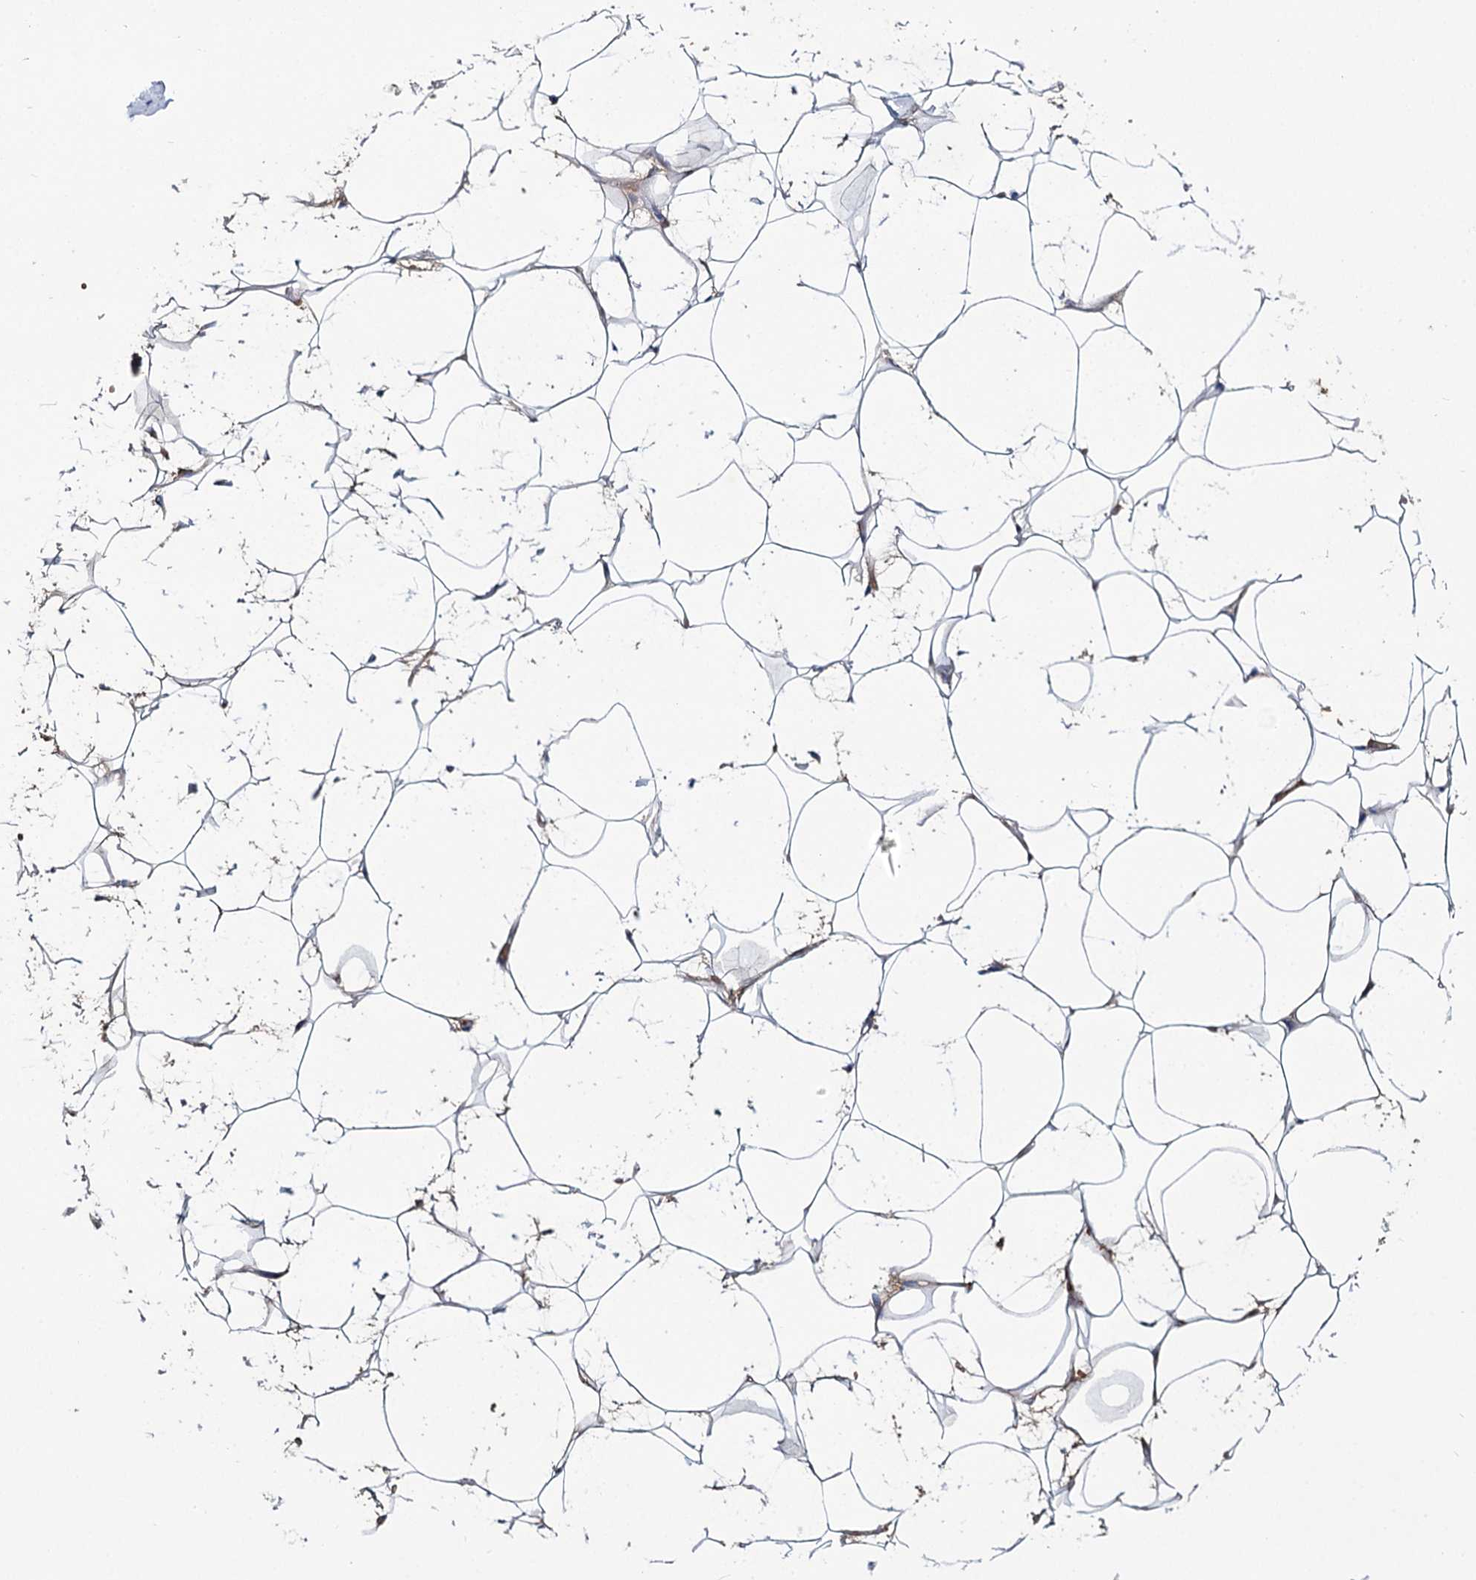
{"staining": {"intensity": "negative", "quantity": "none", "location": "none"}, "tissue": "adipose tissue", "cell_type": "Adipocytes", "image_type": "normal", "snomed": [{"axis": "morphology", "description": "Normal tissue, NOS"}, {"axis": "topography", "description": "Breast"}], "caption": "An immunohistochemistry histopathology image of unremarkable adipose tissue is shown. There is no staining in adipocytes of adipose tissue. (Stains: DAB immunohistochemistry with hematoxylin counter stain, Microscopy: brightfield microscopy at high magnification).", "gene": "GBF1", "patient": {"sex": "female", "age": 26}}